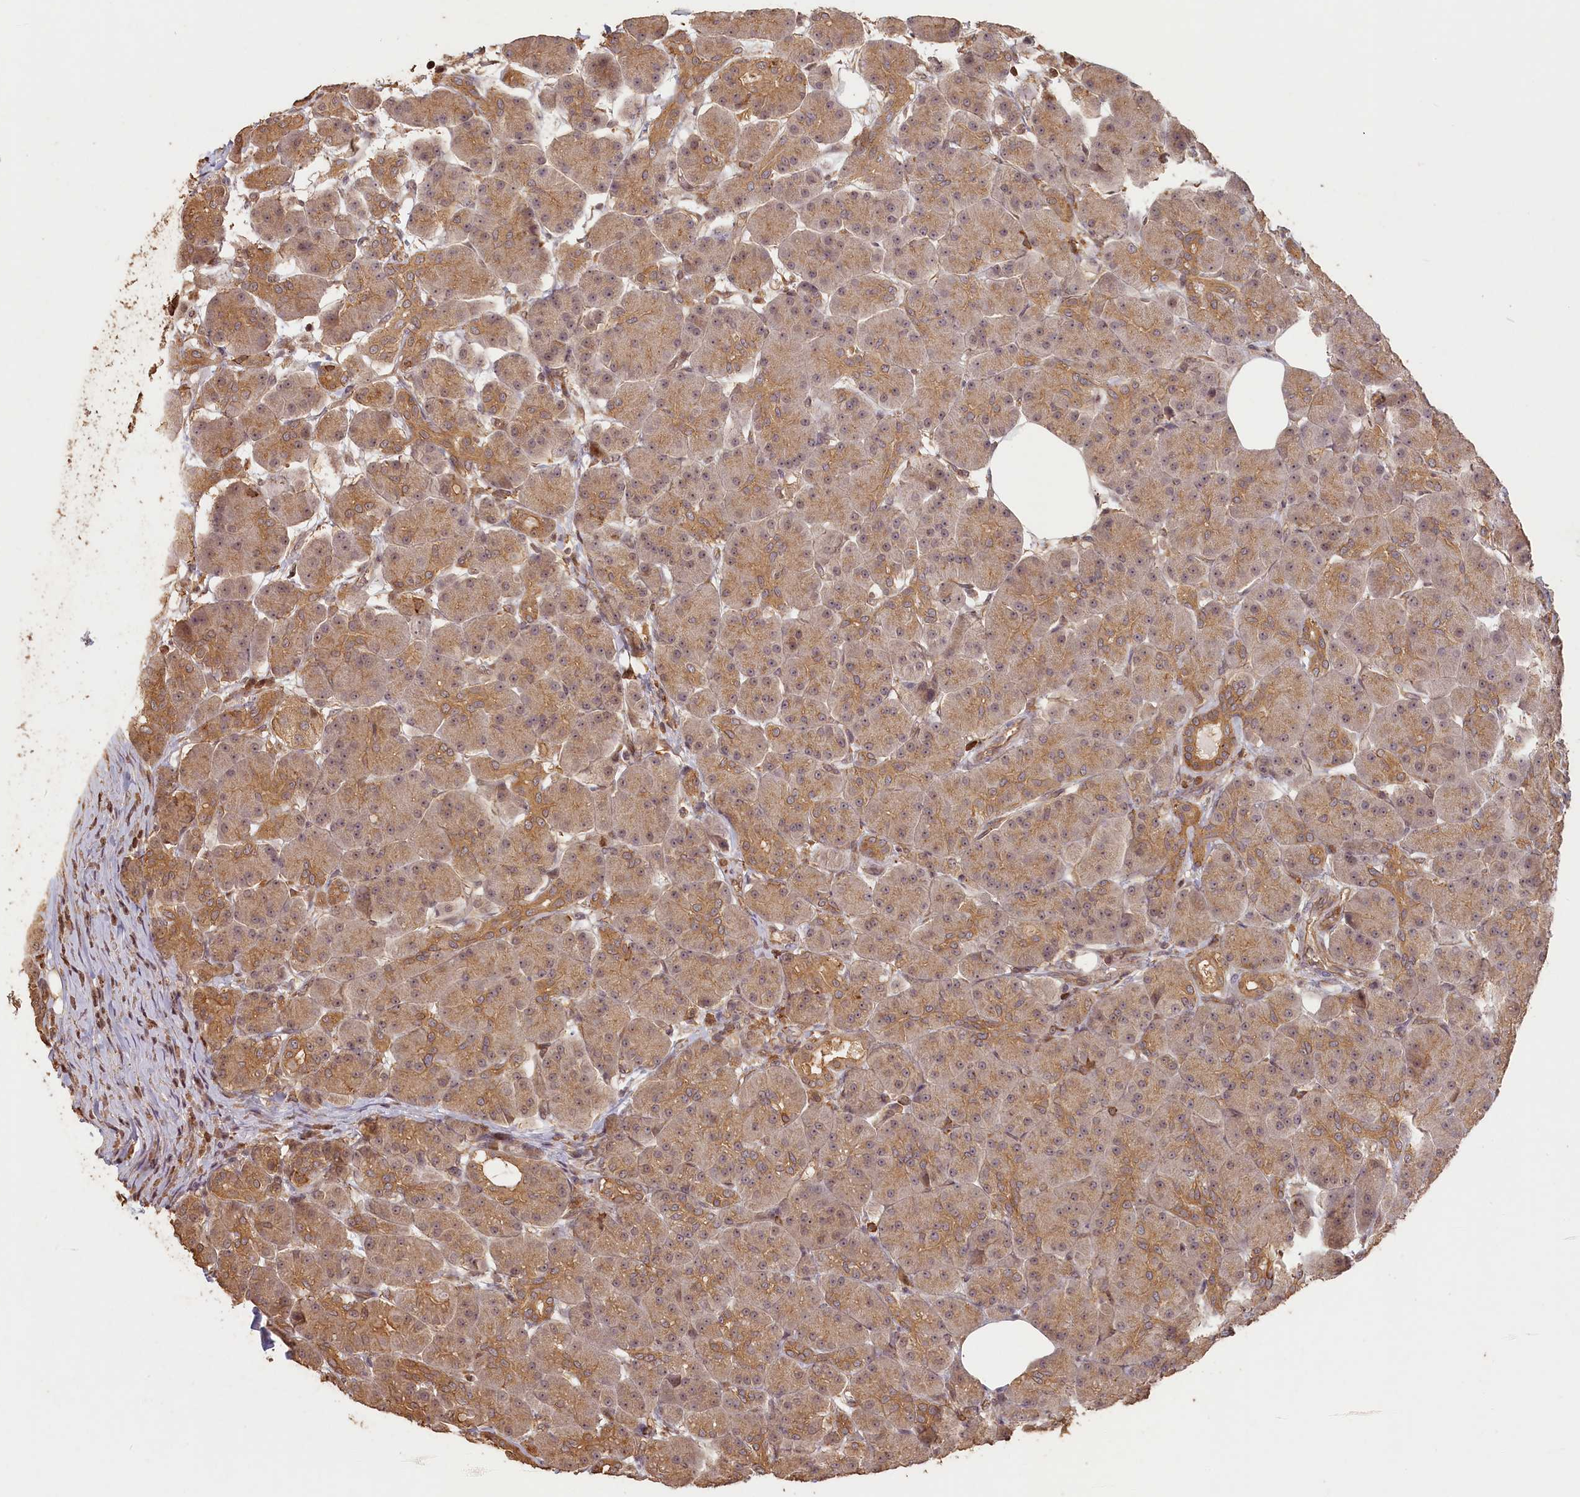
{"staining": {"intensity": "moderate", "quantity": ">75%", "location": "cytoplasmic/membranous,nuclear"}, "tissue": "pancreas", "cell_type": "Exocrine glandular cells", "image_type": "normal", "snomed": [{"axis": "morphology", "description": "Normal tissue, NOS"}, {"axis": "topography", "description": "Pancreas"}], "caption": "Immunohistochemistry (IHC) (DAB) staining of normal human pancreas exhibits moderate cytoplasmic/membranous,nuclear protein positivity in approximately >75% of exocrine glandular cells.", "gene": "MADD", "patient": {"sex": "male", "age": 63}}